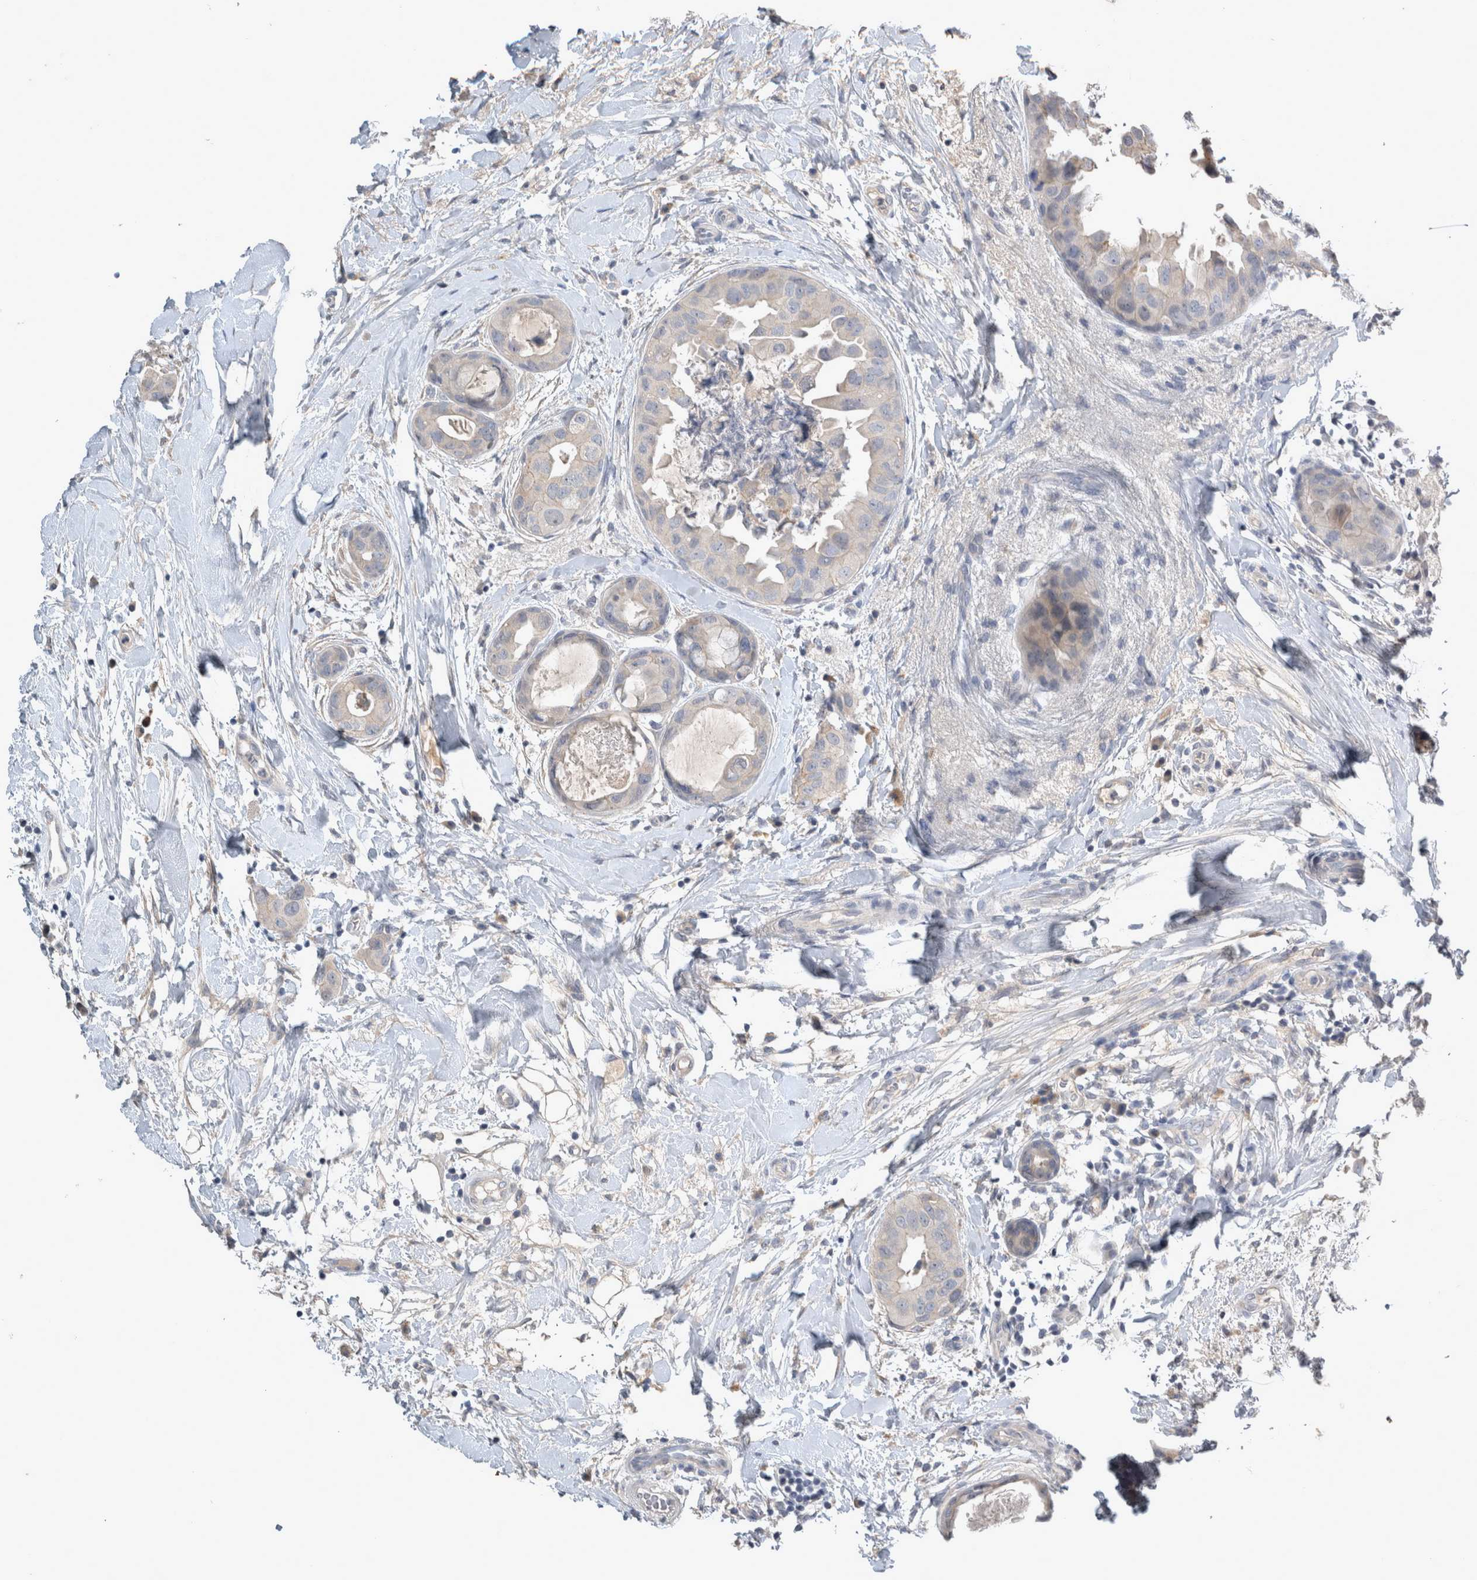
{"staining": {"intensity": "negative", "quantity": "none", "location": "none"}, "tissue": "breast cancer", "cell_type": "Tumor cells", "image_type": "cancer", "snomed": [{"axis": "morphology", "description": "Duct carcinoma"}, {"axis": "topography", "description": "Breast"}], "caption": "An image of intraductal carcinoma (breast) stained for a protein reveals no brown staining in tumor cells.", "gene": "SLC22A11", "patient": {"sex": "female", "age": 40}}